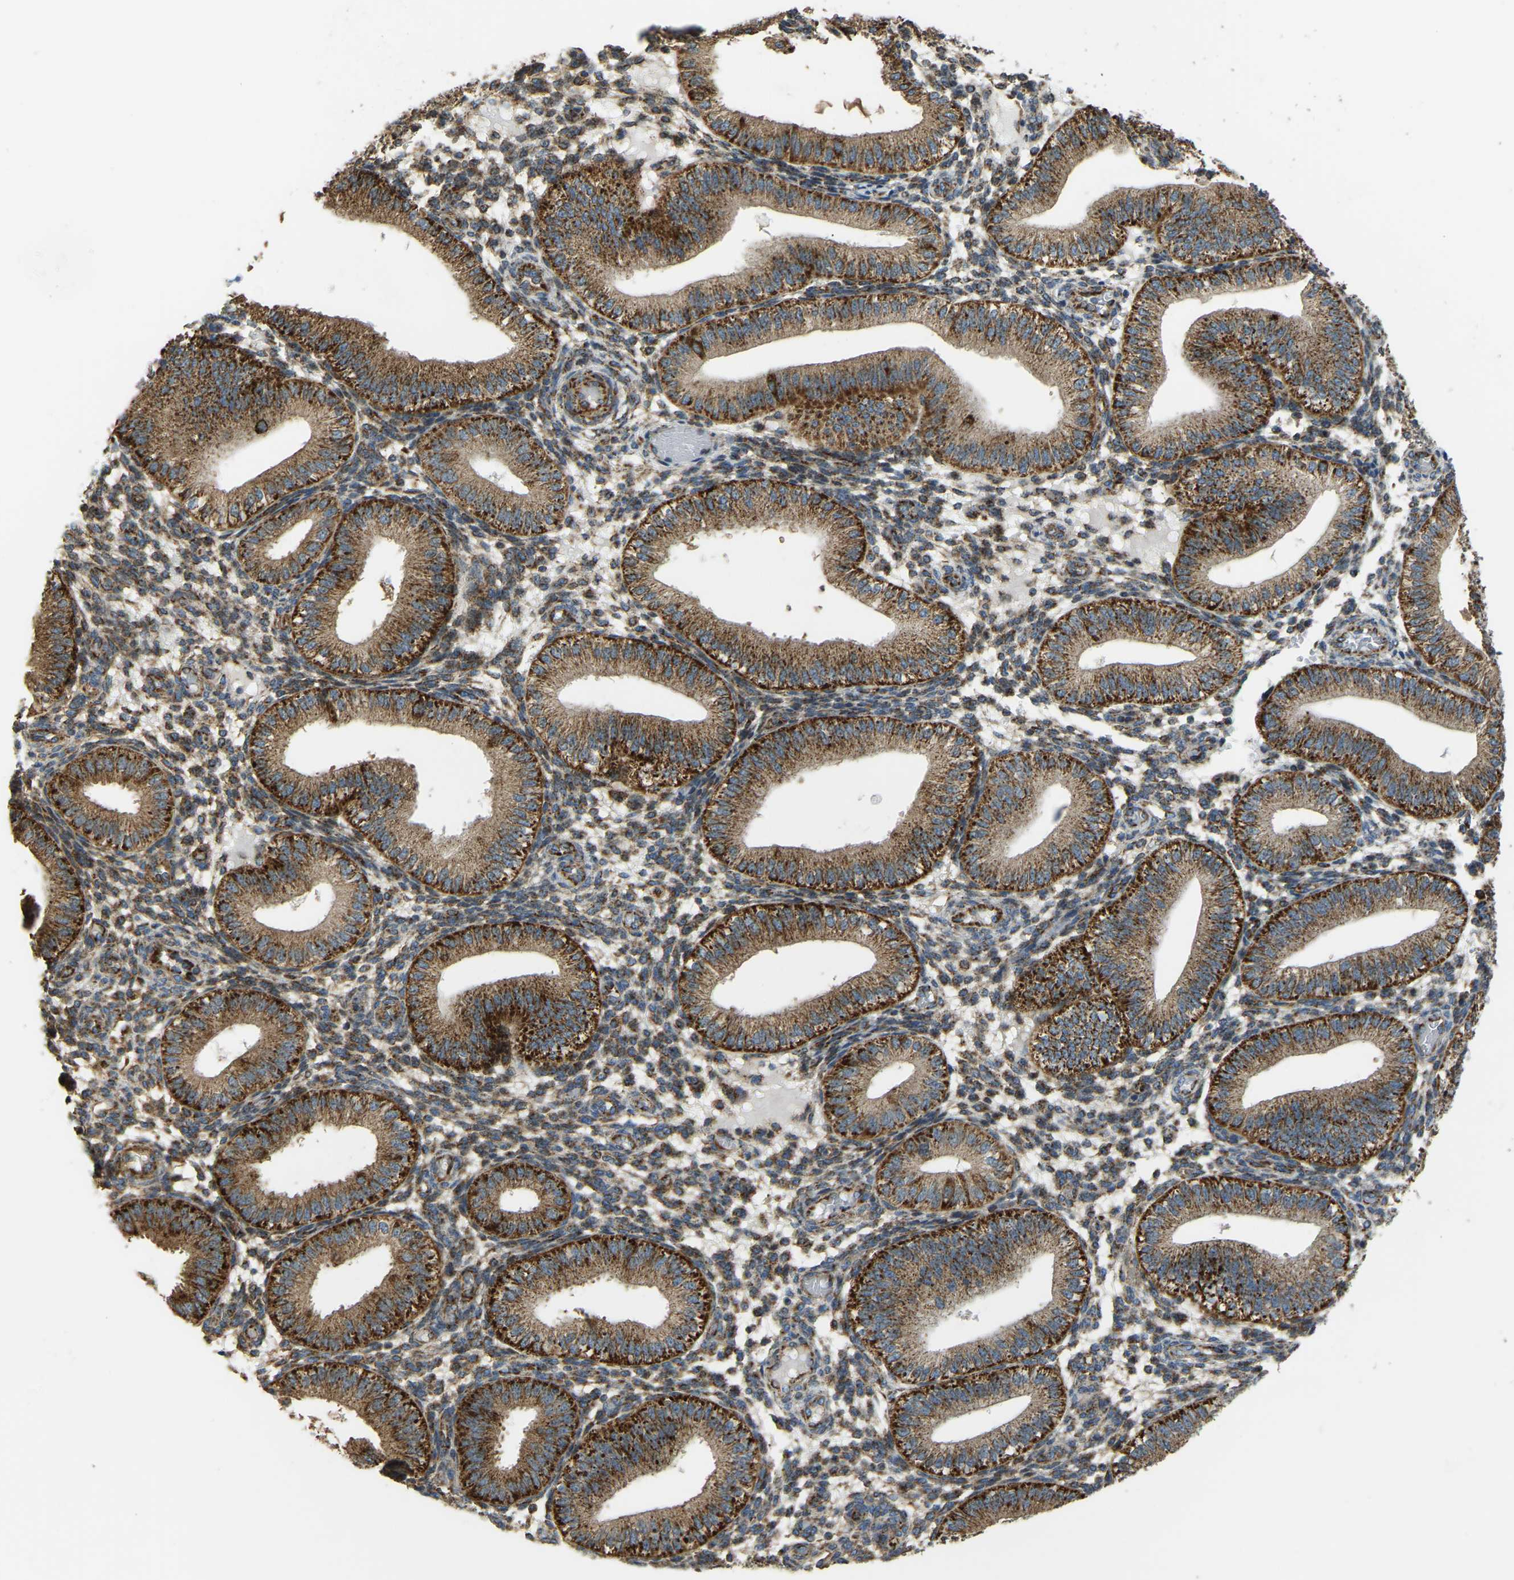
{"staining": {"intensity": "moderate", "quantity": ">75%", "location": "cytoplasmic/membranous"}, "tissue": "endometrium", "cell_type": "Cells in endometrial stroma", "image_type": "normal", "snomed": [{"axis": "morphology", "description": "Normal tissue, NOS"}, {"axis": "topography", "description": "Endometrium"}], "caption": "Moderate cytoplasmic/membranous protein staining is identified in about >75% of cells in endometrial stroma in endometrium. (DAB (3,3'-diaminobenzidine) IHC, brown staining for protein, blue staining for nuclei).", "gene": "PSMD7", "patient": {"sex": "female", "age": 39}}